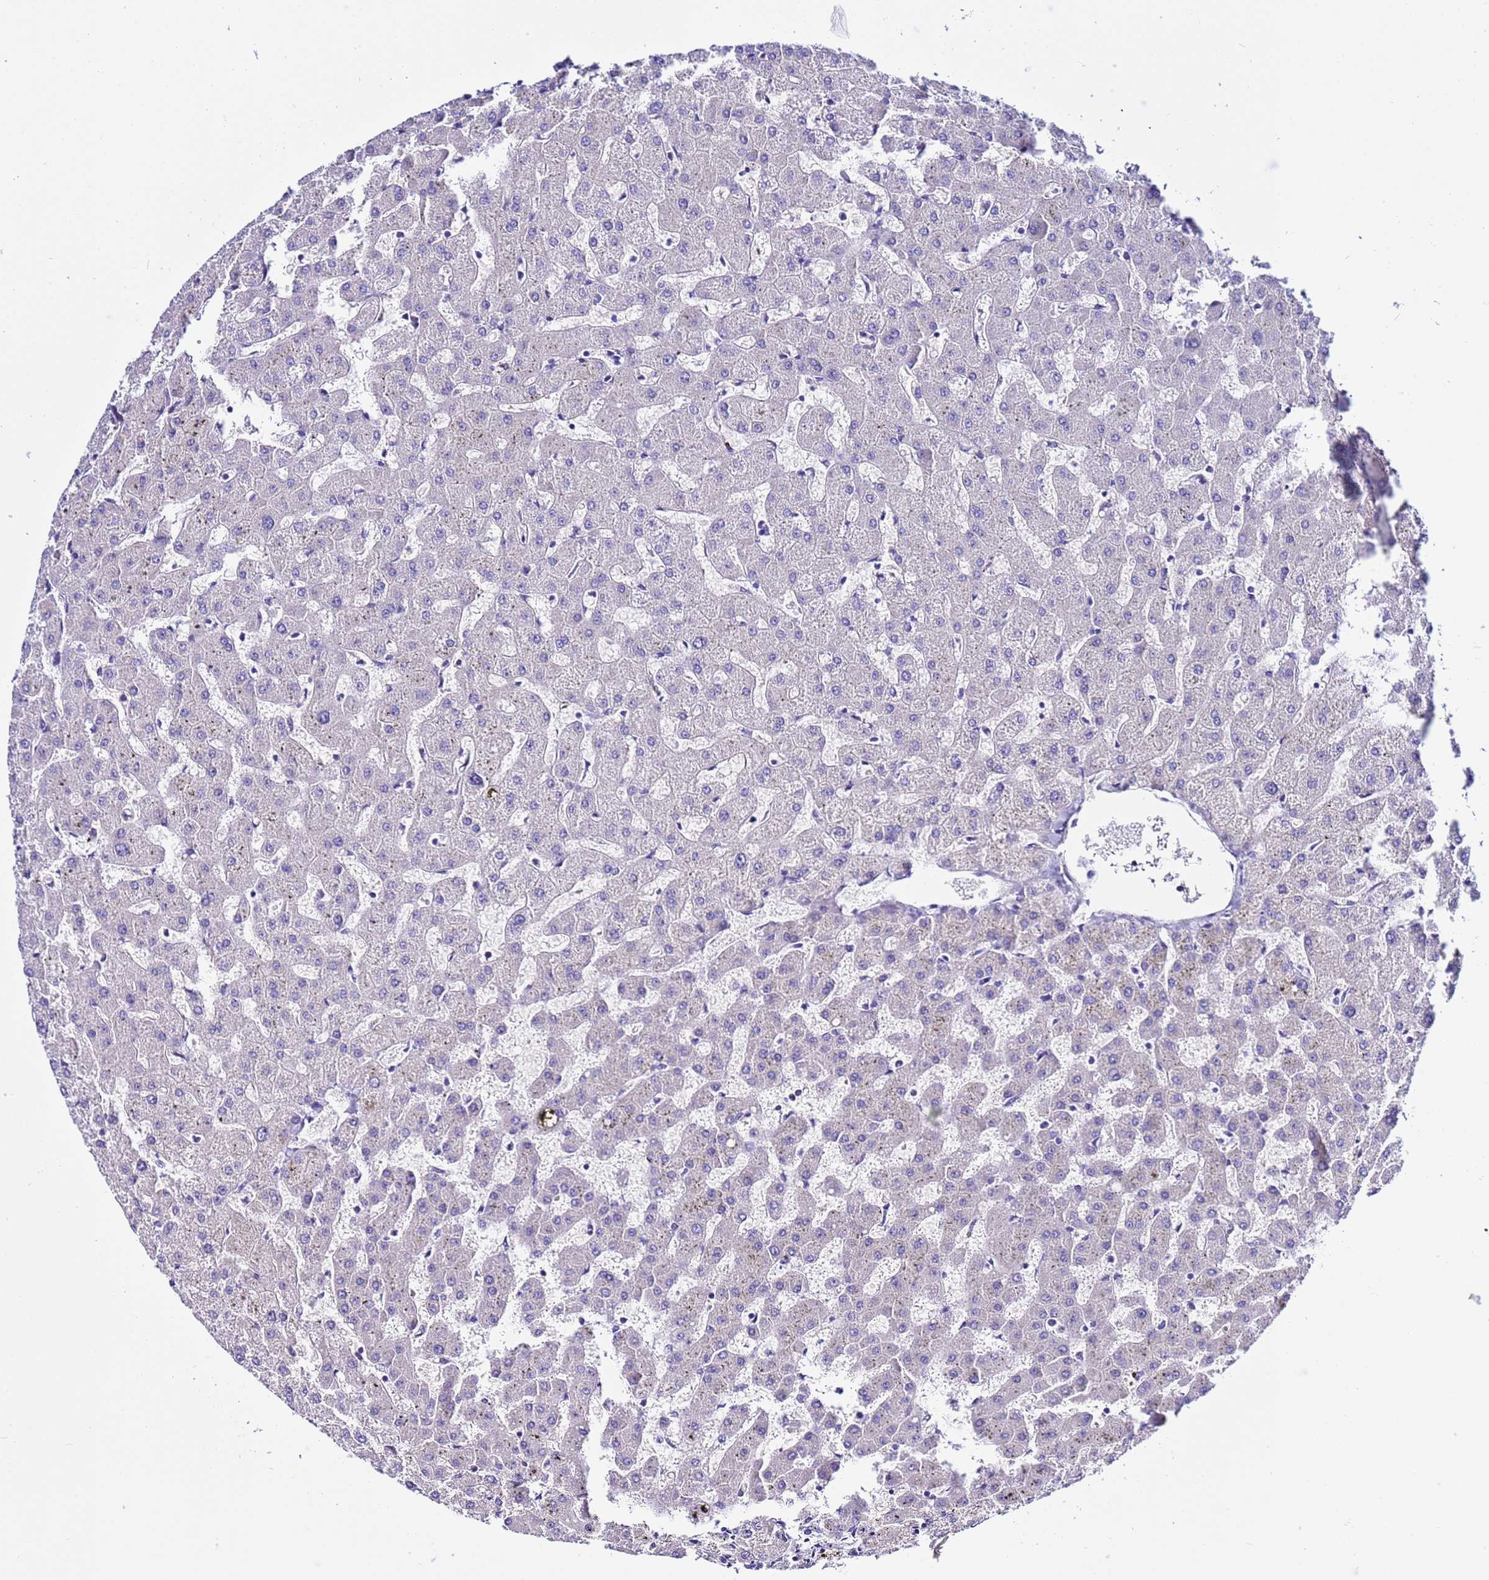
{"staining": {"intensity": "negative", "quantity": "none", "location": "none"}, "tissue": "liver", "cell_type": "Cholangiocytes", "image_type": "normal", "snomed": [{"axis": "morphology", "description": "Normal tissue, NOS"}, {"axis": "topography", "description": "Liver"}], "caption": "The immunohistochemistry photomicrograph has no significant positivity in cholangiocytes of liver.", "gene": "USP18", "patient": {"sex": "female", "age": 63}}